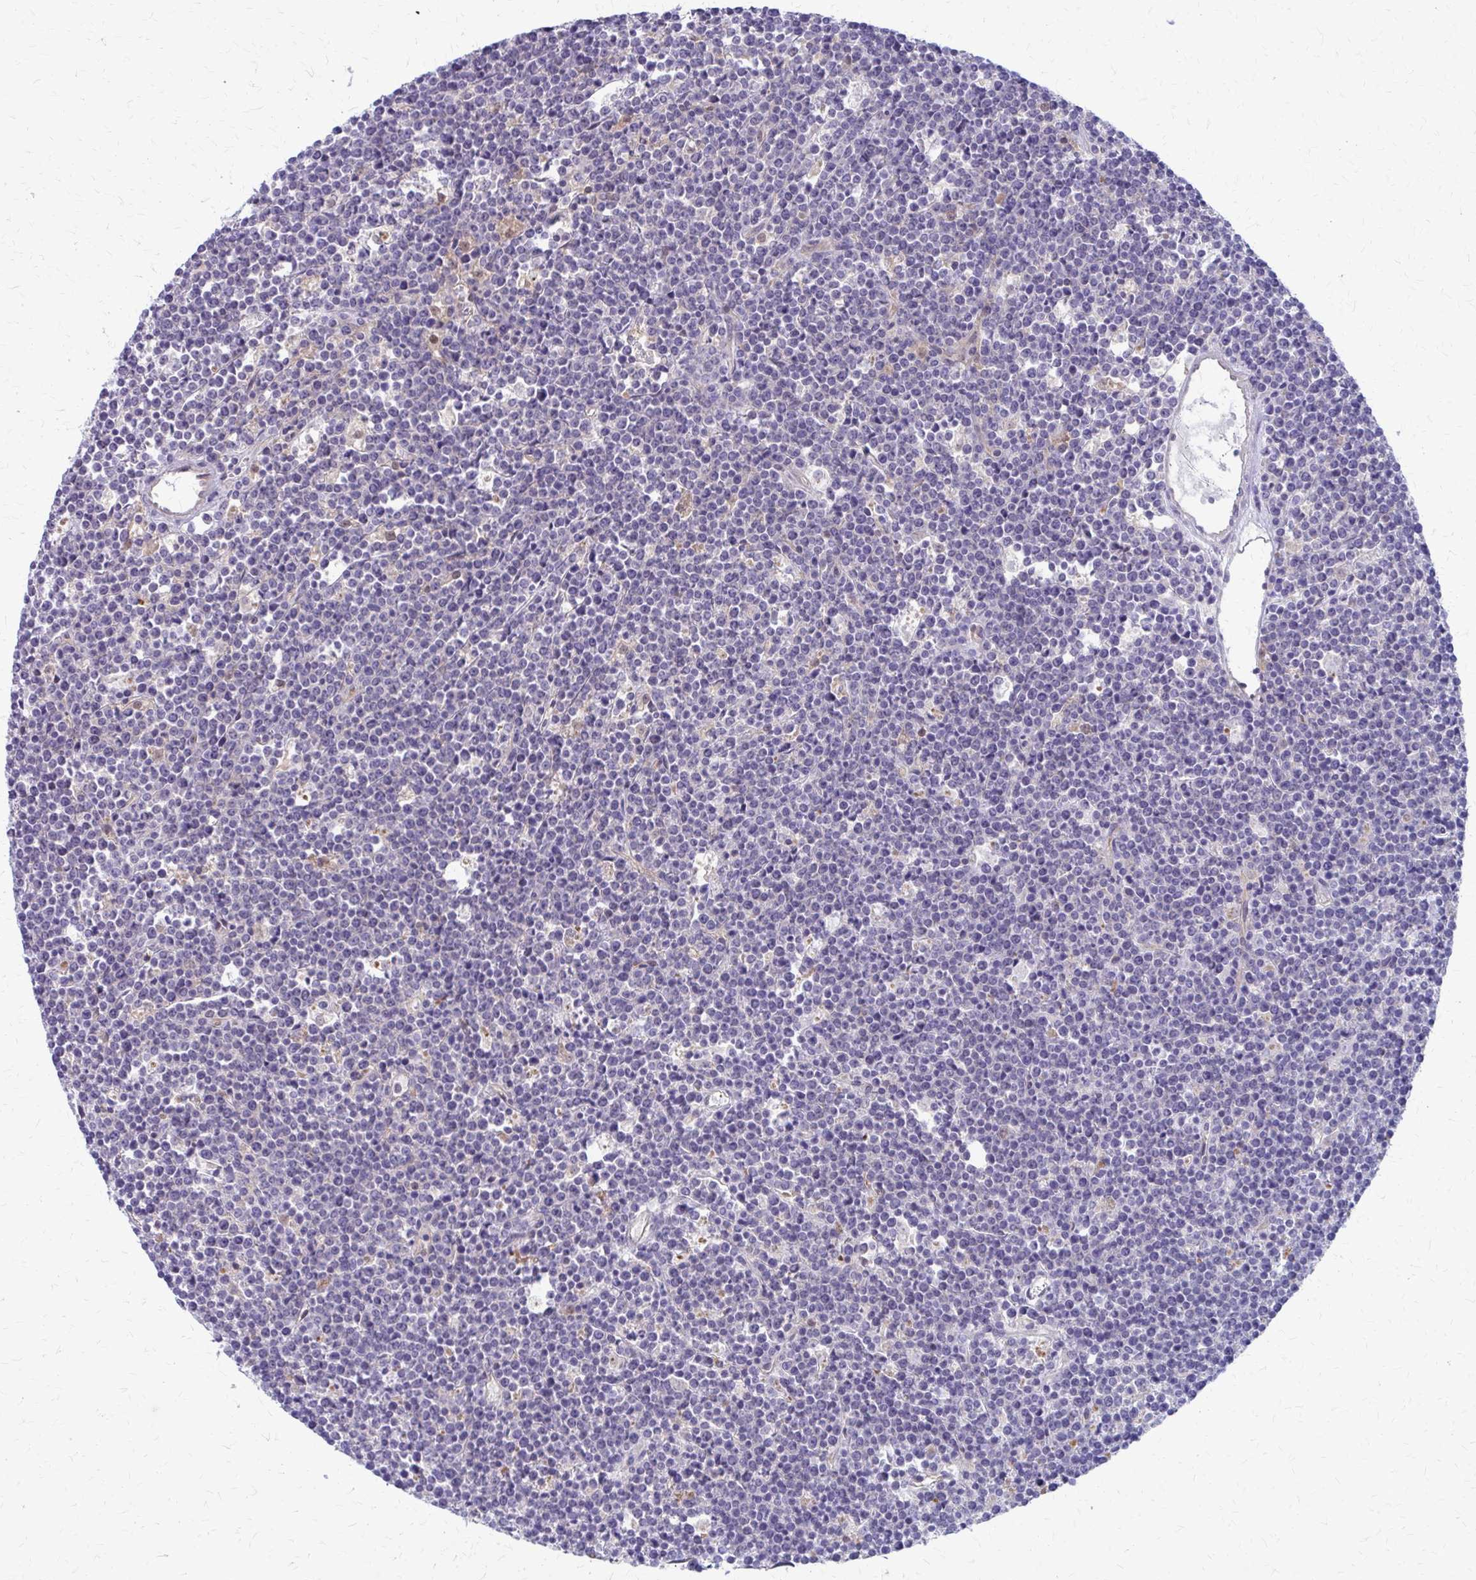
{"staining": {"intensity": "negative", "quantity": "none", "location": "none"}, "tissue": "lymphoma", "cell_type": "Tumor cells", "image_type": "cancer", "snomed": [{"axis": "morphology", "description": "Malignant lymphoma, non-Hodgkin's type, High grade"}, {"axis": "topography", "description": "Ovary"}], "caption": "Immunohistochemistry (IHC) of lymphoma displays no staining in tumor cells. (Stains: DAB immunohistochemistry with hematoxylin counter stain, Microscopy: brightfield microscopy at high magnification).", "gene": "CLIC2", "patient": {"sex": "female", "age": 56}}